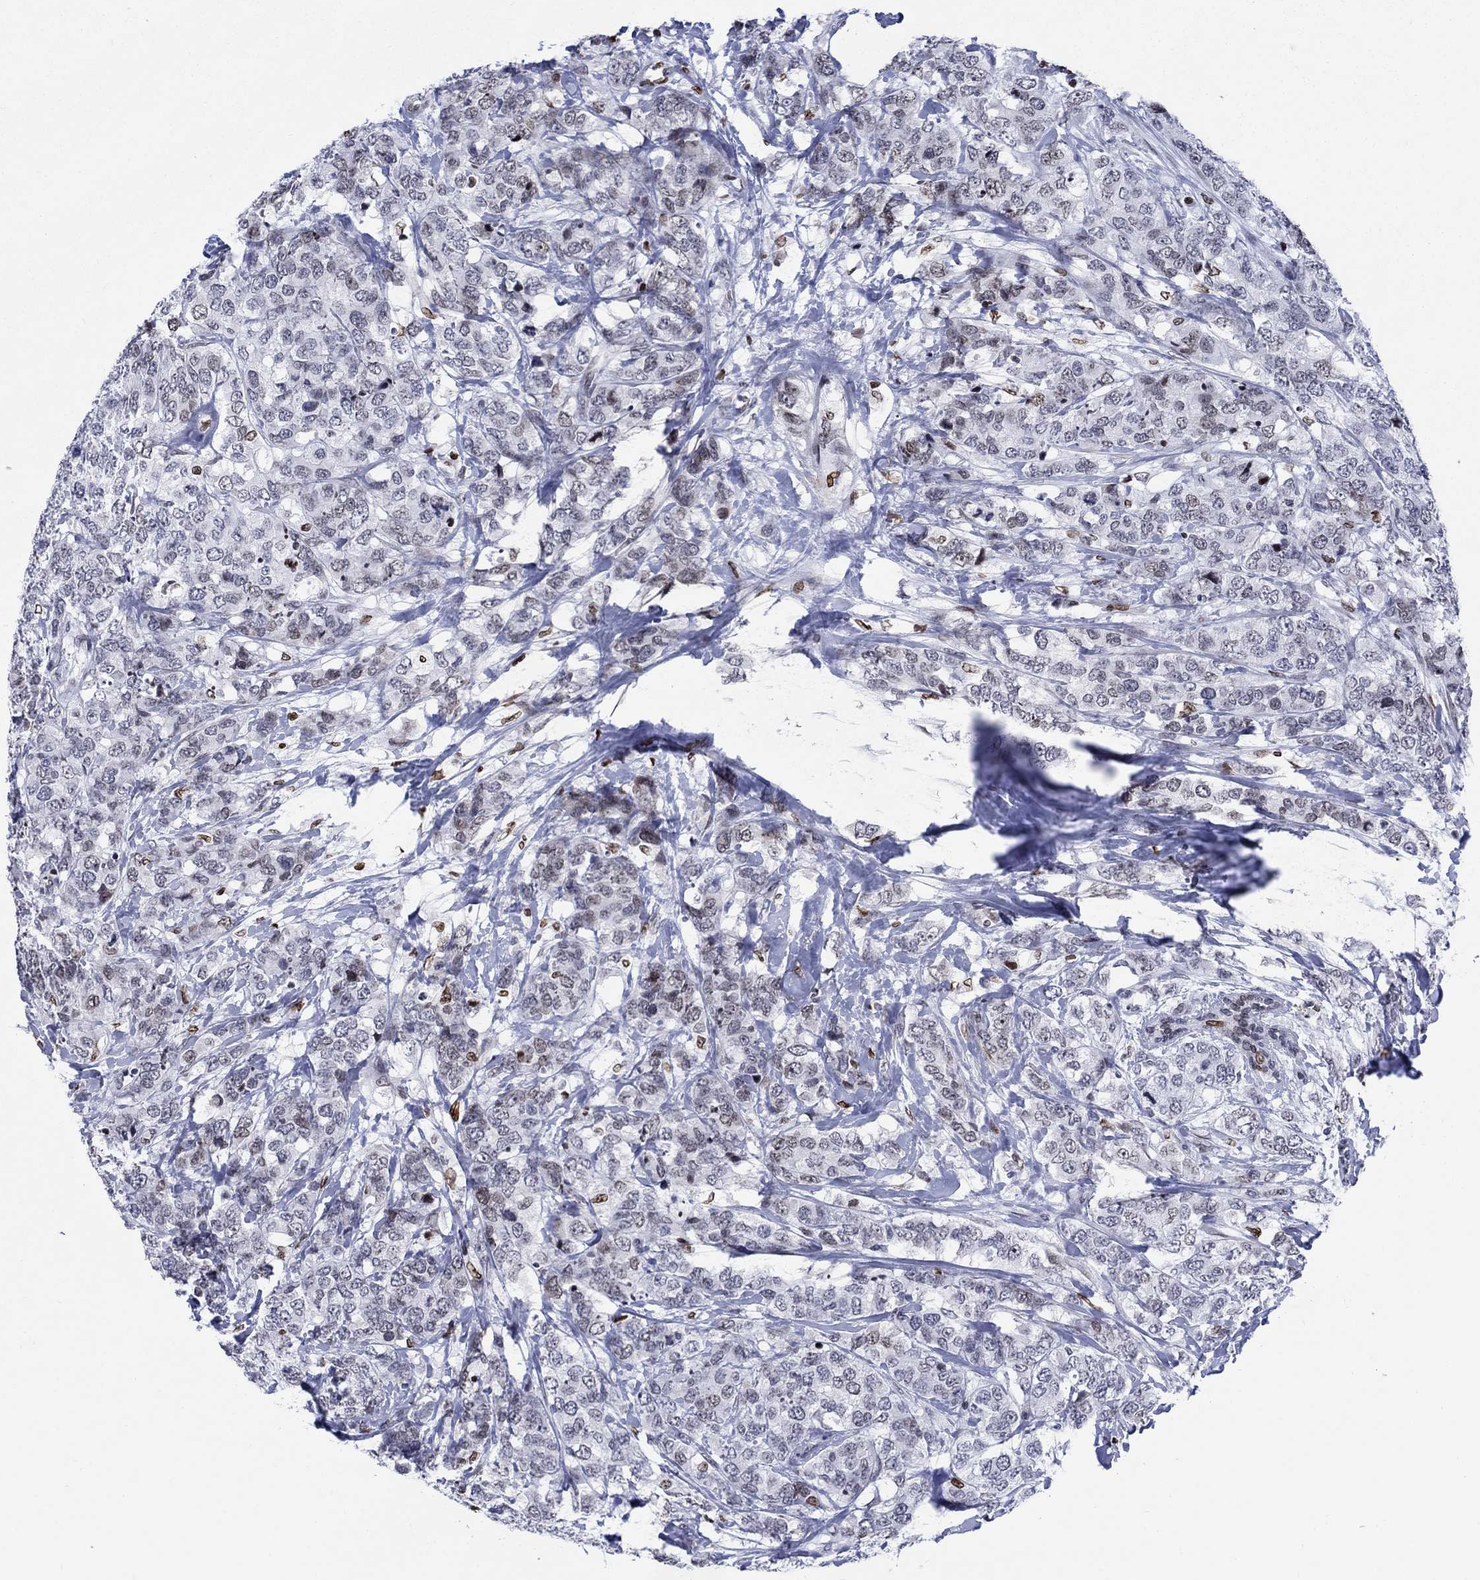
{"staining": {"intensity": "moderate", "quantity": "<25%", "location": "nuclear"}, "tissue": "breast cancer", "cell_type": "Tumor cells", "image_type": "cancer", "snomed": [{"axis": "morphology", "description": "Lobular carcinoma"}, {"axis": "topography", "description": "Breast"}], "caption": "Breast lobular carcinoma stained with a brown dye demonstrates moderate nuclear positive positivity in approximately <25% of tumor cells.", "gene": "HMGA1", "patient": {"sex": "female", "age": 59}}